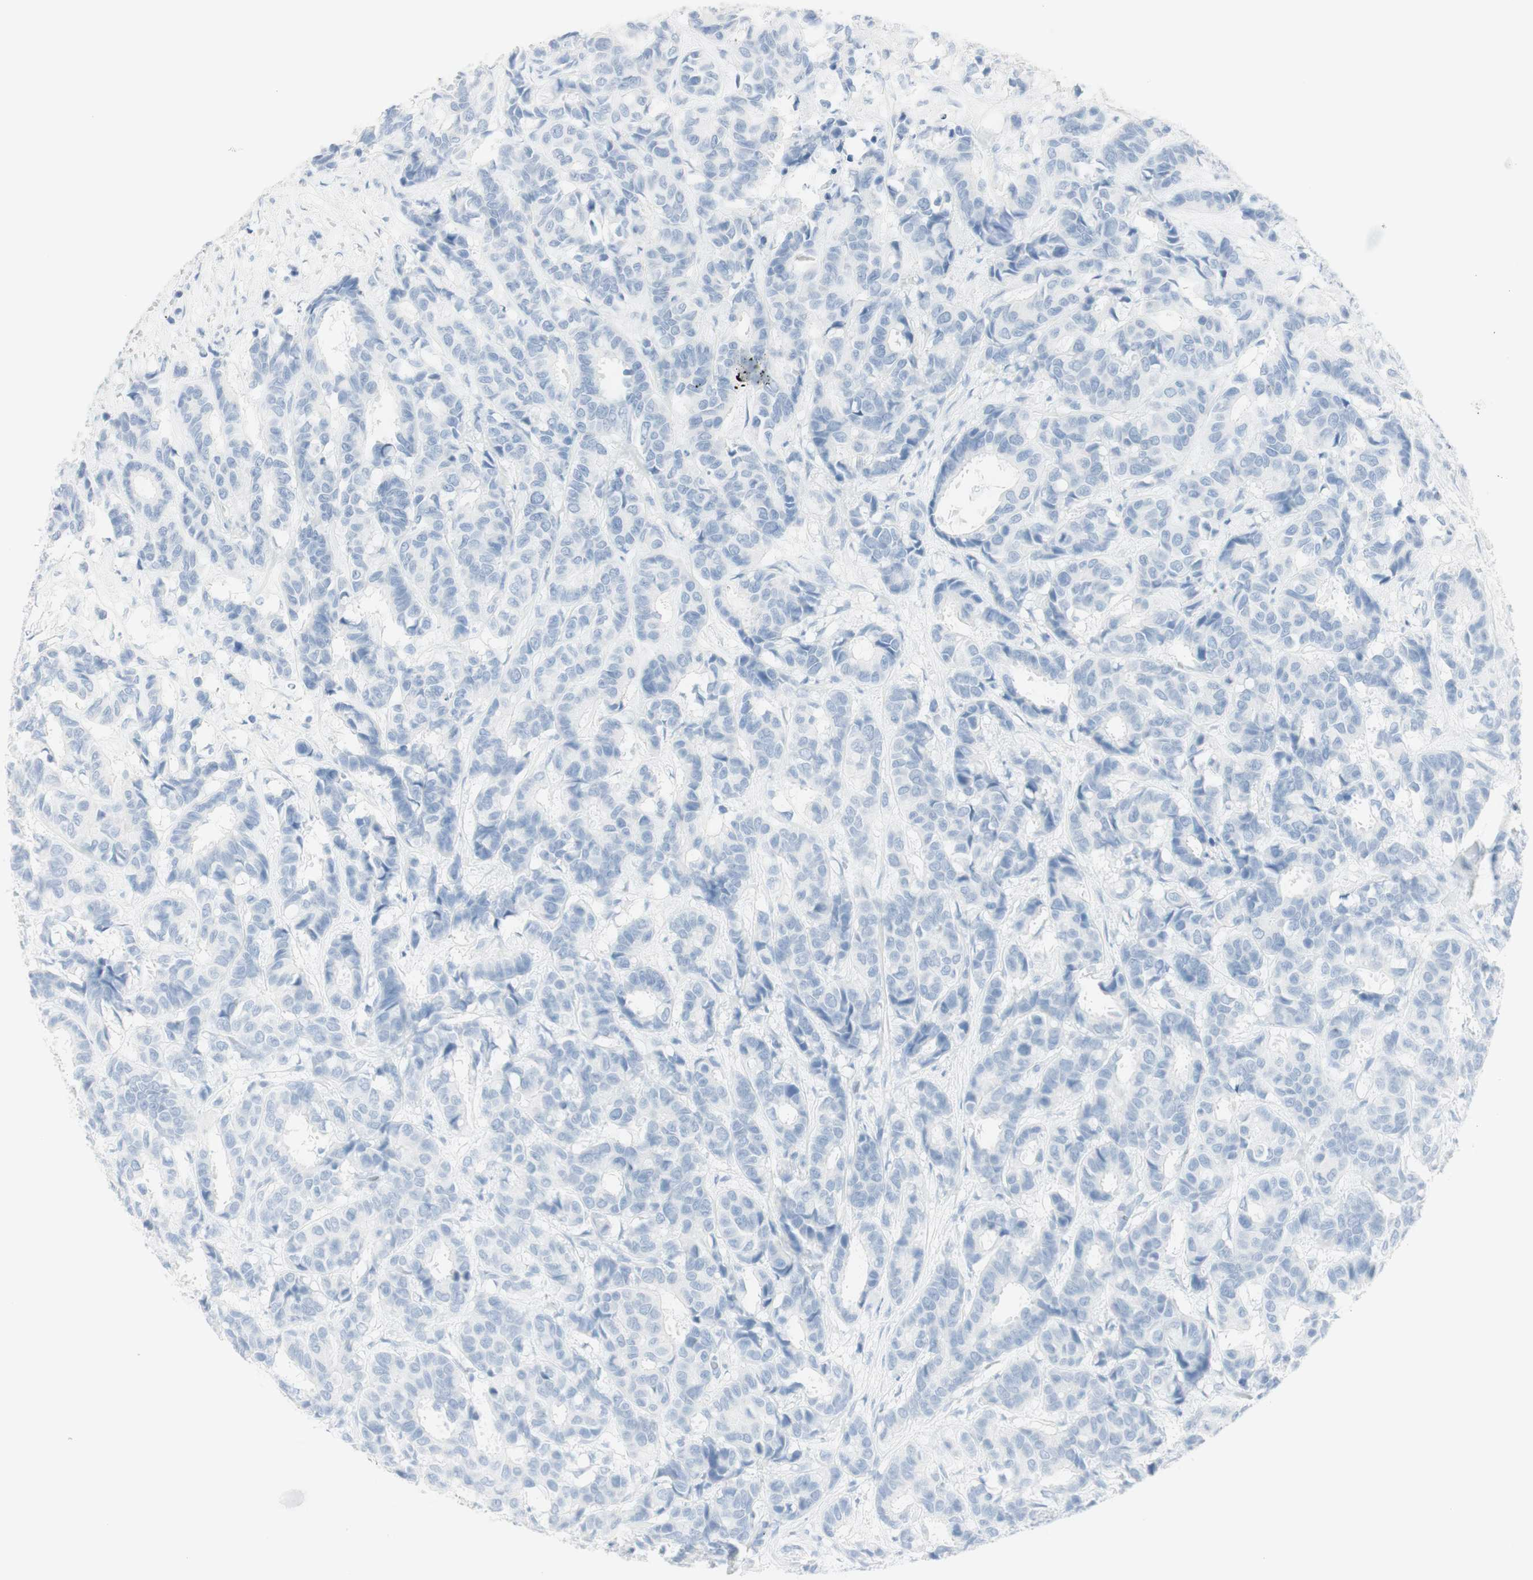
{"staining": {"intensity": "negative", "quantity": "none", "location": "none"}, "tissue": "breast cancer", "cell_type": "Tumor cells", "image_type": "cancer", "snomed": [{"axis": "morphology", "description": "Duct carcinoma"}, {"axis": "topography", "description": "Breast"}], "caption": "This is an IHC image of breast cancer. There is no expression in tumor cells.", "gene": "NAPSA", "patient": {"sex": "female", "age": 87}}